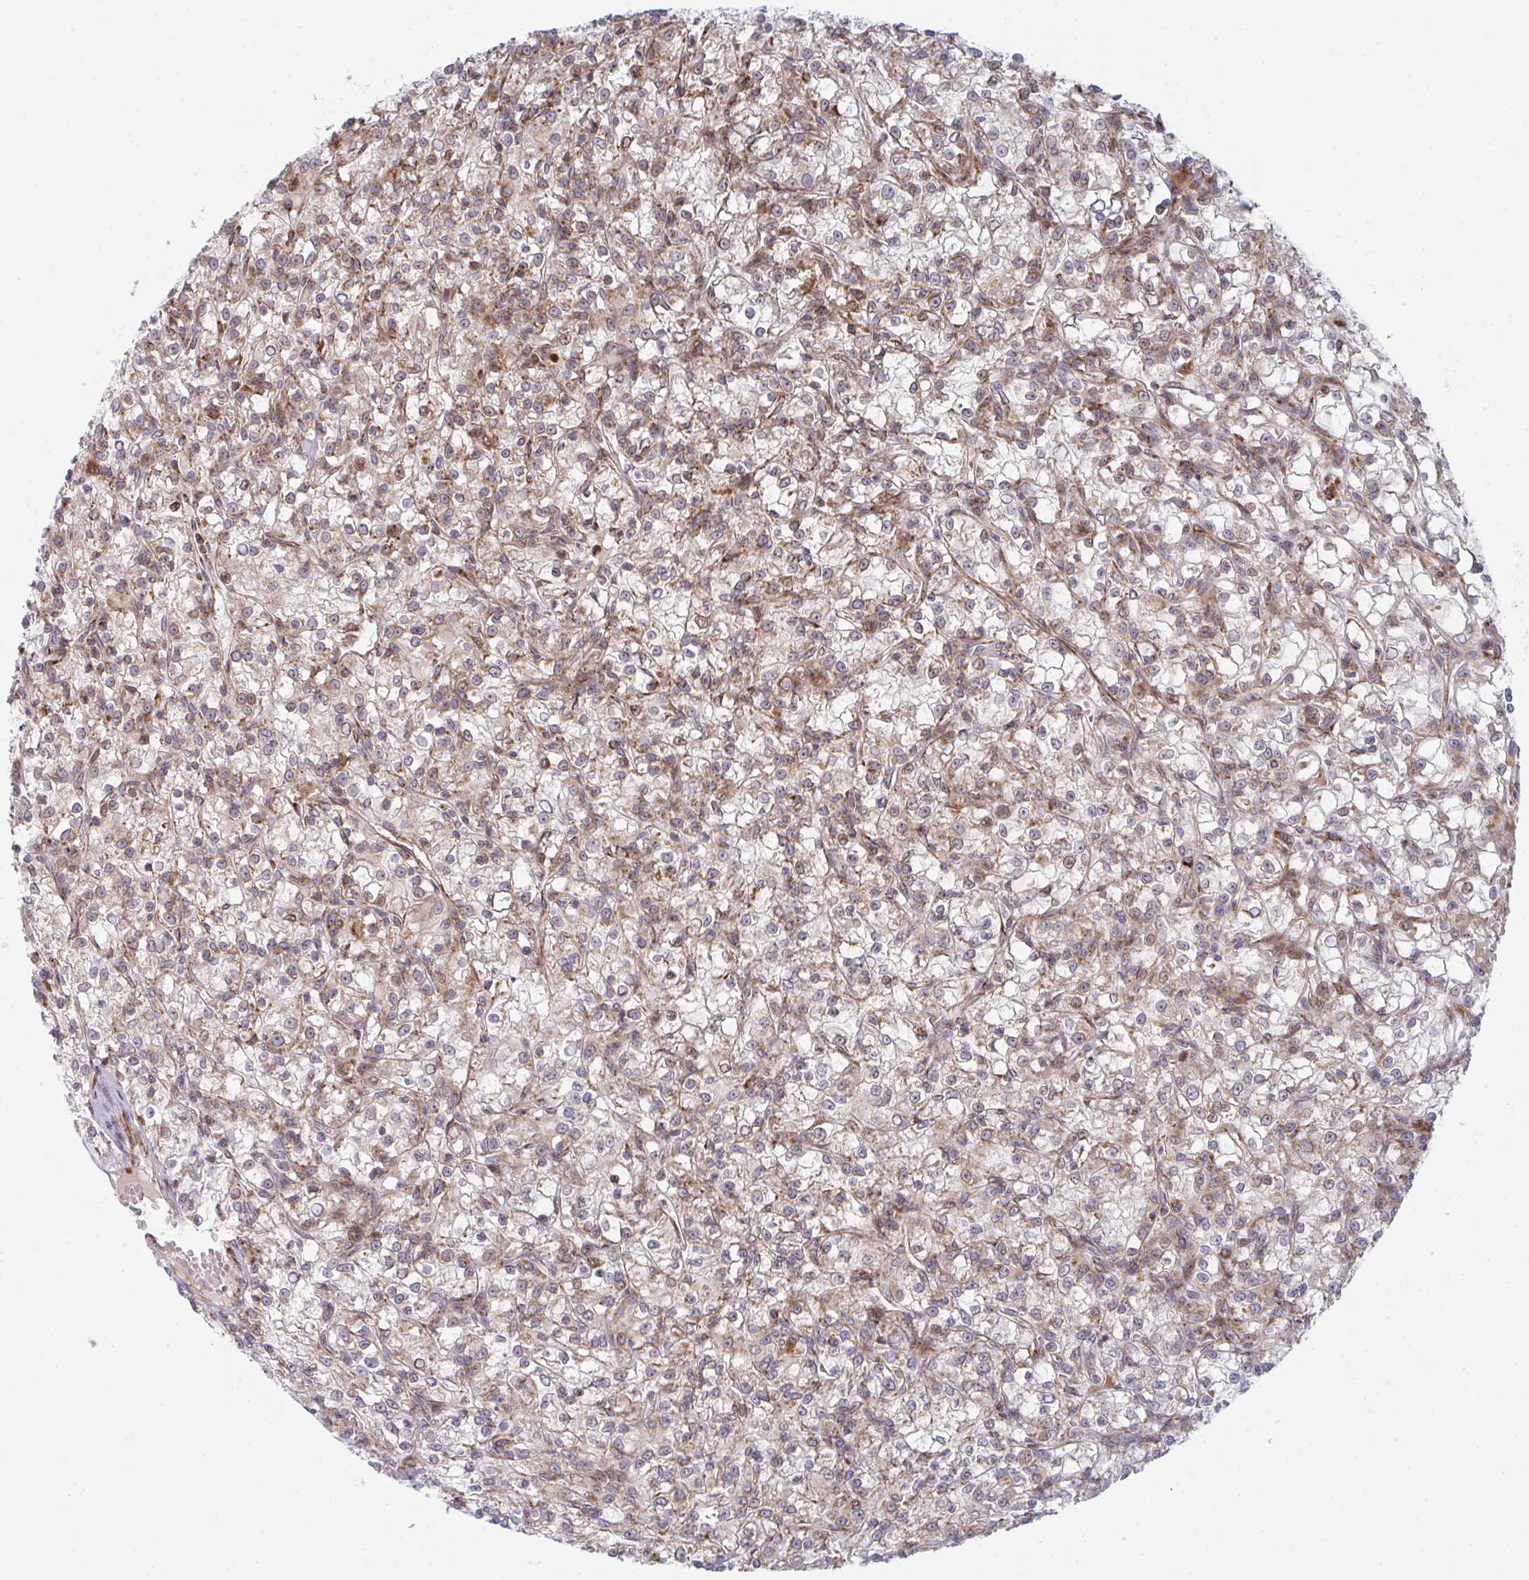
{"staining": {"intensity": "weak", "quantity": ">75%", "location": "cytoplasmic/membranous"}, "tissue": "renal cancer", "cell_type": "Tumor cells", "image_type": "cancer", "snomed": [{"axis": "morphology", "description": "Adenocarcinoma, NOS"}, {"axis": "topography", "description": "Kidney"}], "caption": "Weak cytoplasmic/membranous protein staining is seen in approximately >75% of tumor cells in renal adenocarcinoma.", "gene": "PRKCH", "patient": {"sex": "female", "age": 59}}